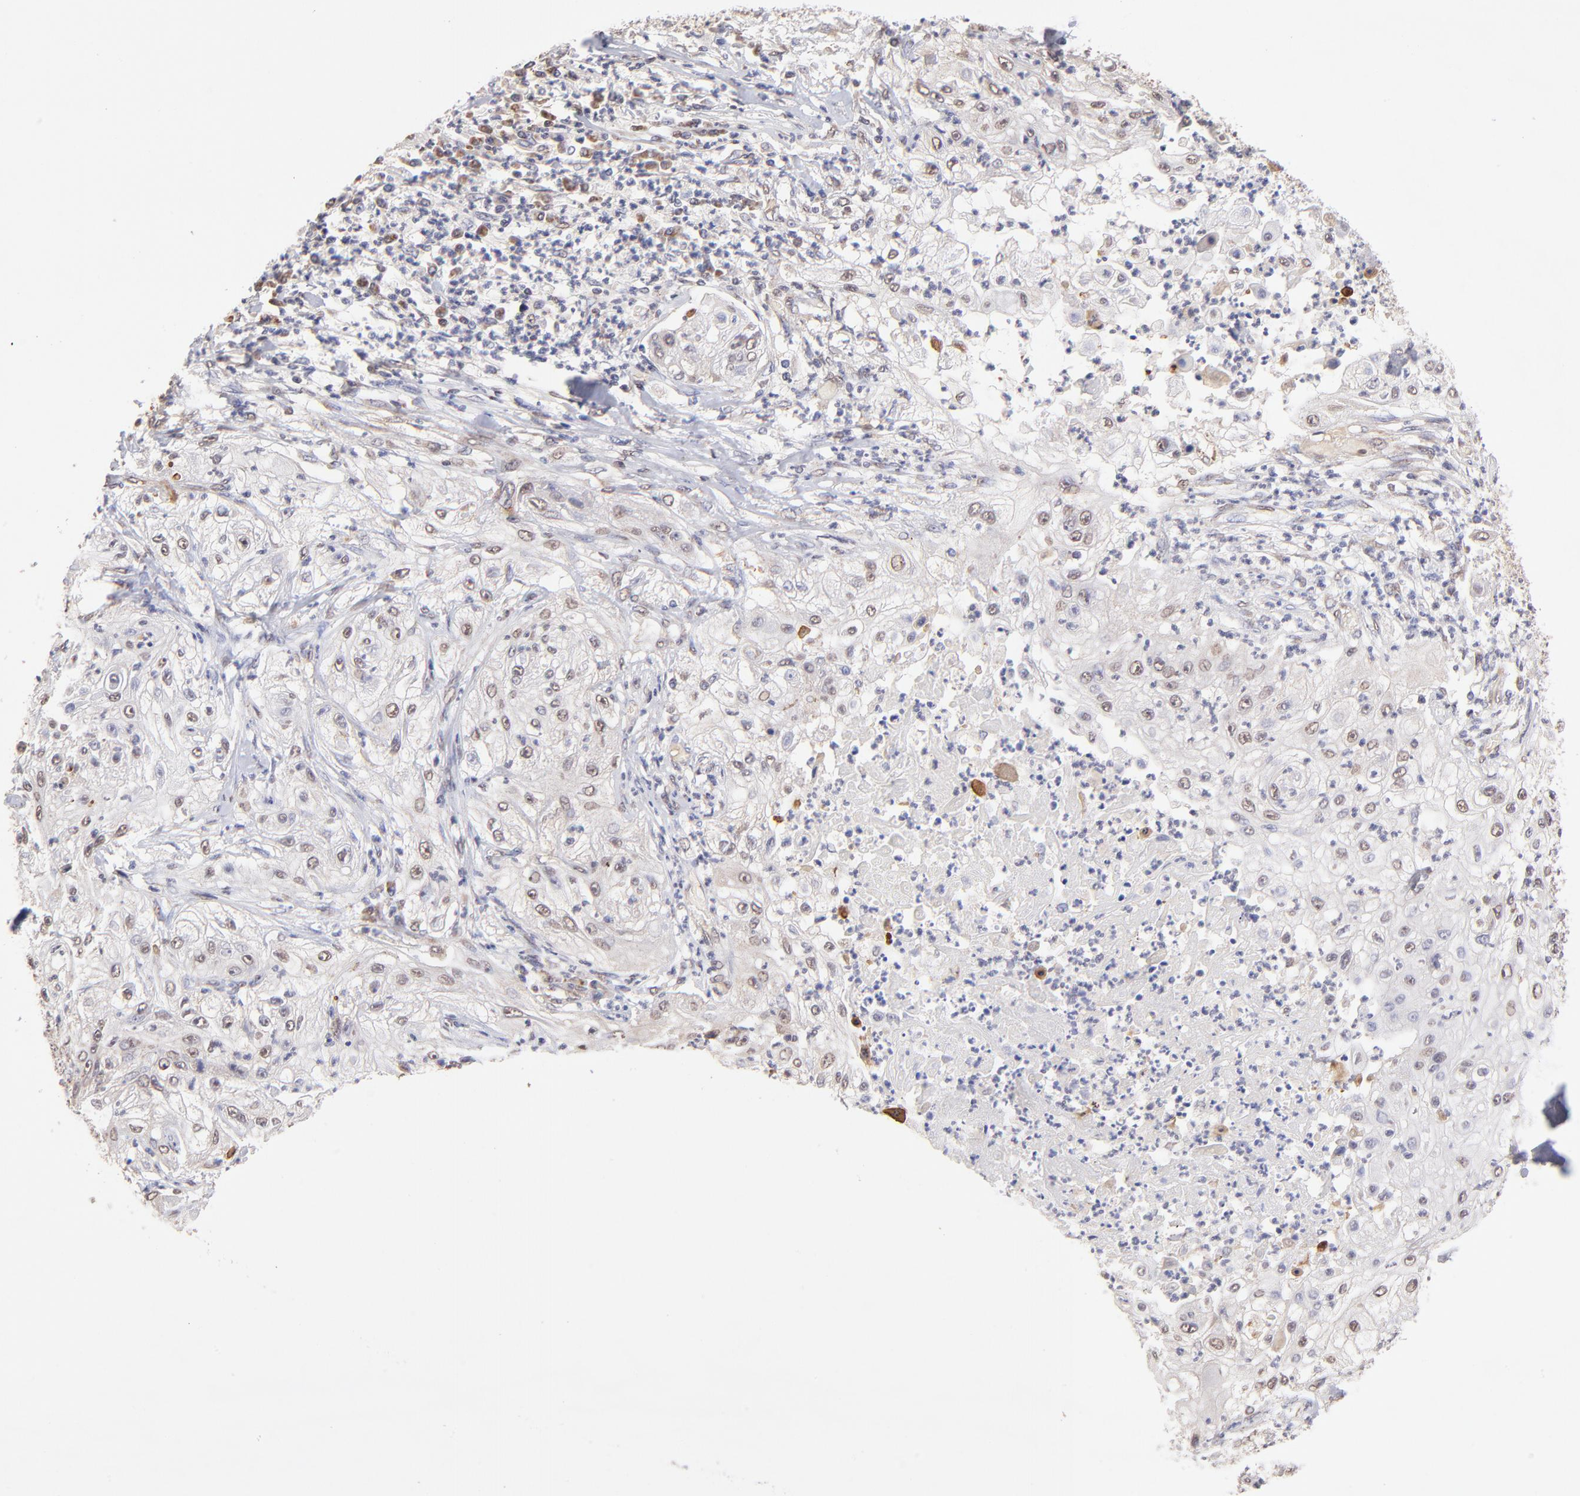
{"staining": {"intensity": "weak", "quantity": "25%-75%", "location": "cytoplasmic/membranous"}, "tissue": "lung cancer", "cell_type": "Tumor cells", "image_type": "cancer", "snomed": [{"axis": "morphology", "description": "Inflammation, NOS"}, {"axis": "morphology", "description": "Squamous cell carcinoma, NOS"}, {"axis": "topography", "description": "Lymph node"}, {"axis": "topography", "description": "Soft tissue"}, {"axis": "topography", "description": "Lung"}], "caption": "Immunohistochemistry image of human lung squamous cell carcinoma stained for a protein (brown), which displays low levels of weak cytoplasmic/membranous positivity in approximately 25%-75% of tumor cells.", "gene": "UBE2H", "patient": {"sex": "male", "age": 66}}